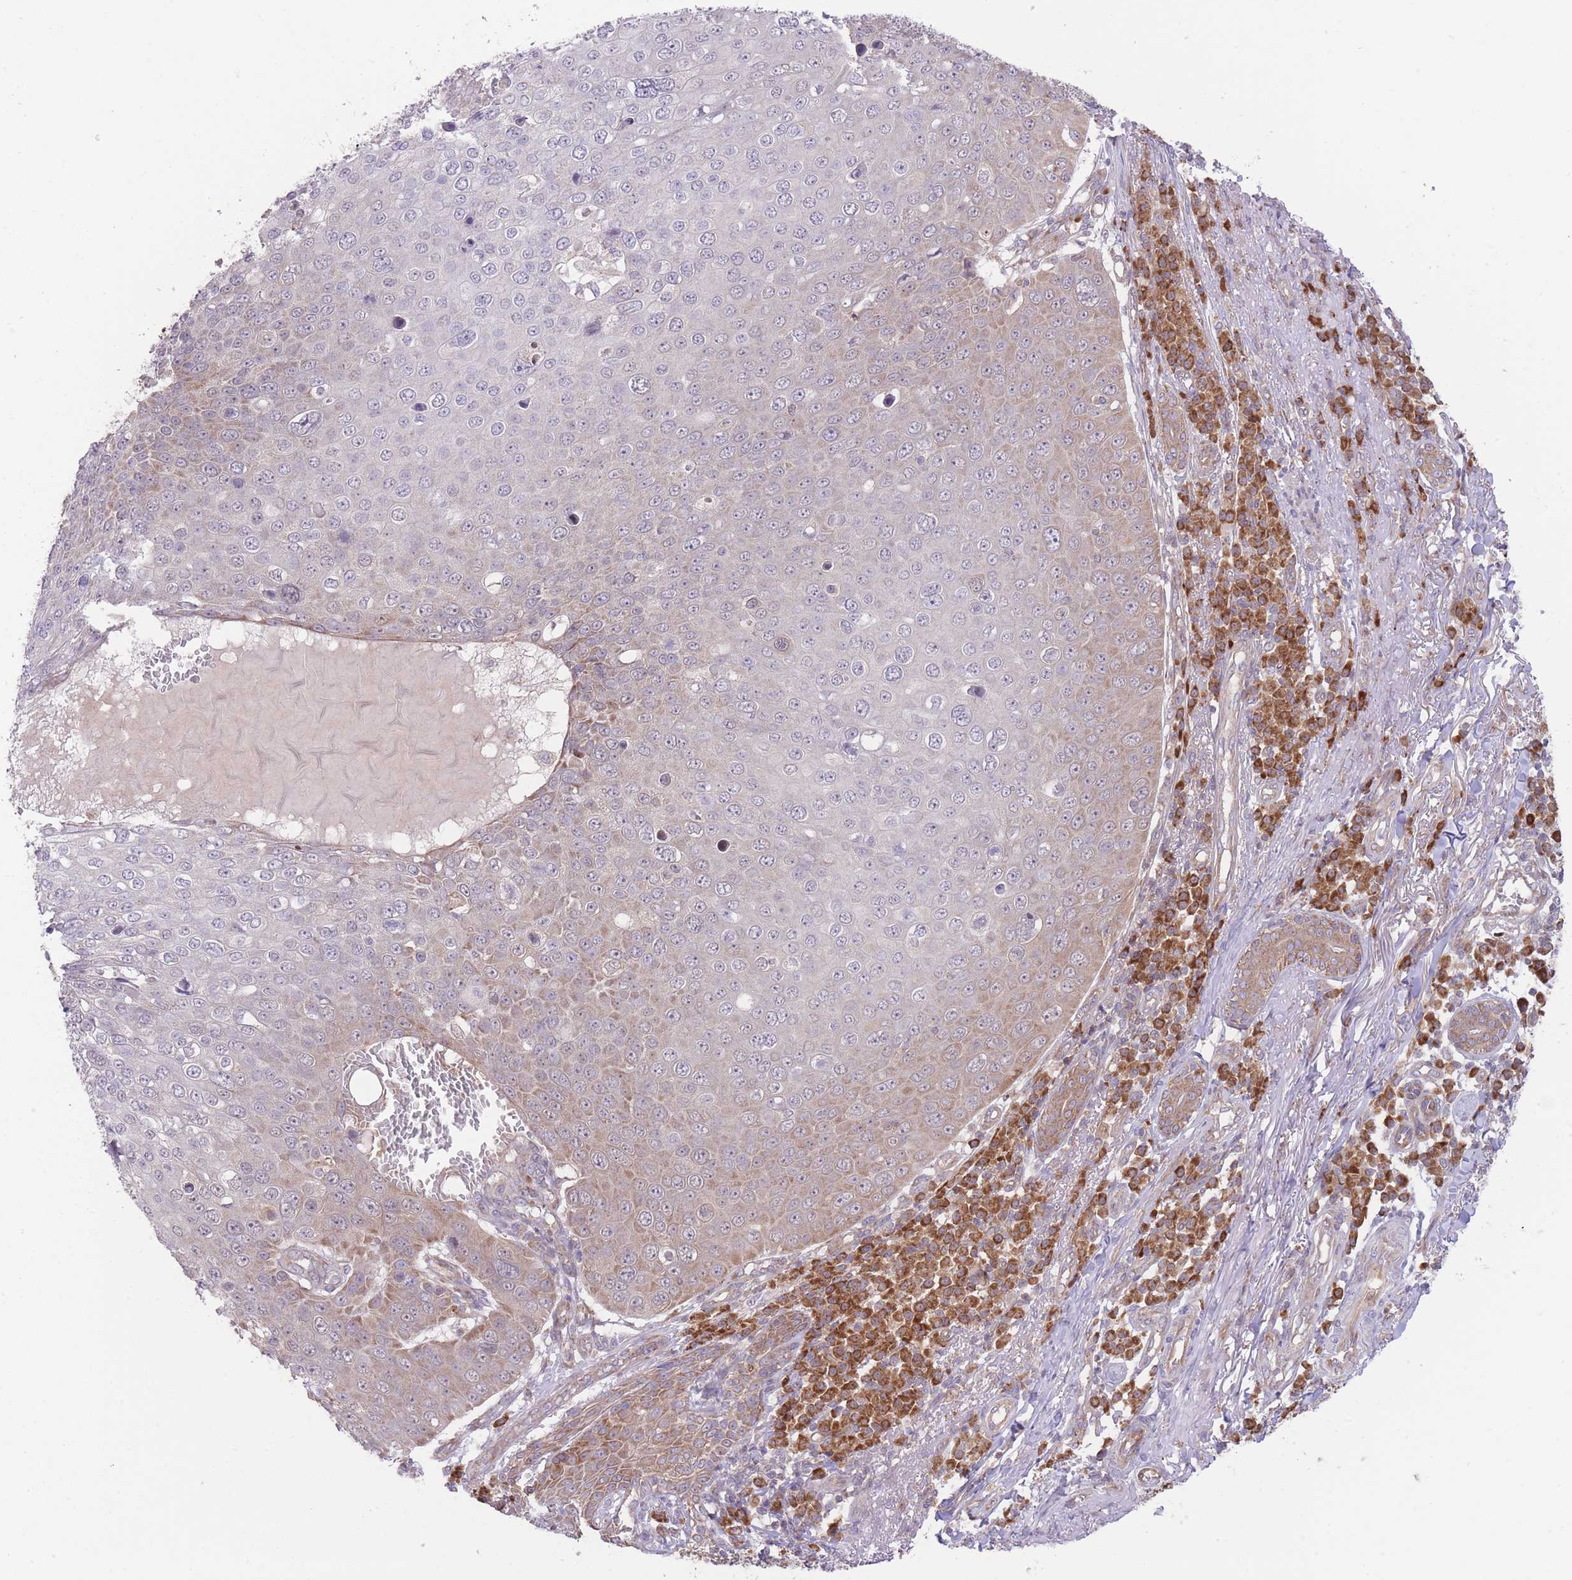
{"staining": {"intensity": "moderate", "quantity": "<25%", "location": "cytoplasmic/membranous"}, "tissue": "skin cancer", "cell_type": "Tumor cells", "image_type": "cancer", "snomed": [{"axis": "morphology", "description": "Squamous cell carcinoma, NOS"}, {"axis": "topography", "description": "Skin"}], "caption": "Skin squamous cell carcinoma stained with immunohistochemistry reveals moderate cytoplasmic/membranous positivity in approximately <25% of tumor cells.", "gene": "BOLA2B", "patient": {"sex": "male", "age": 71}}